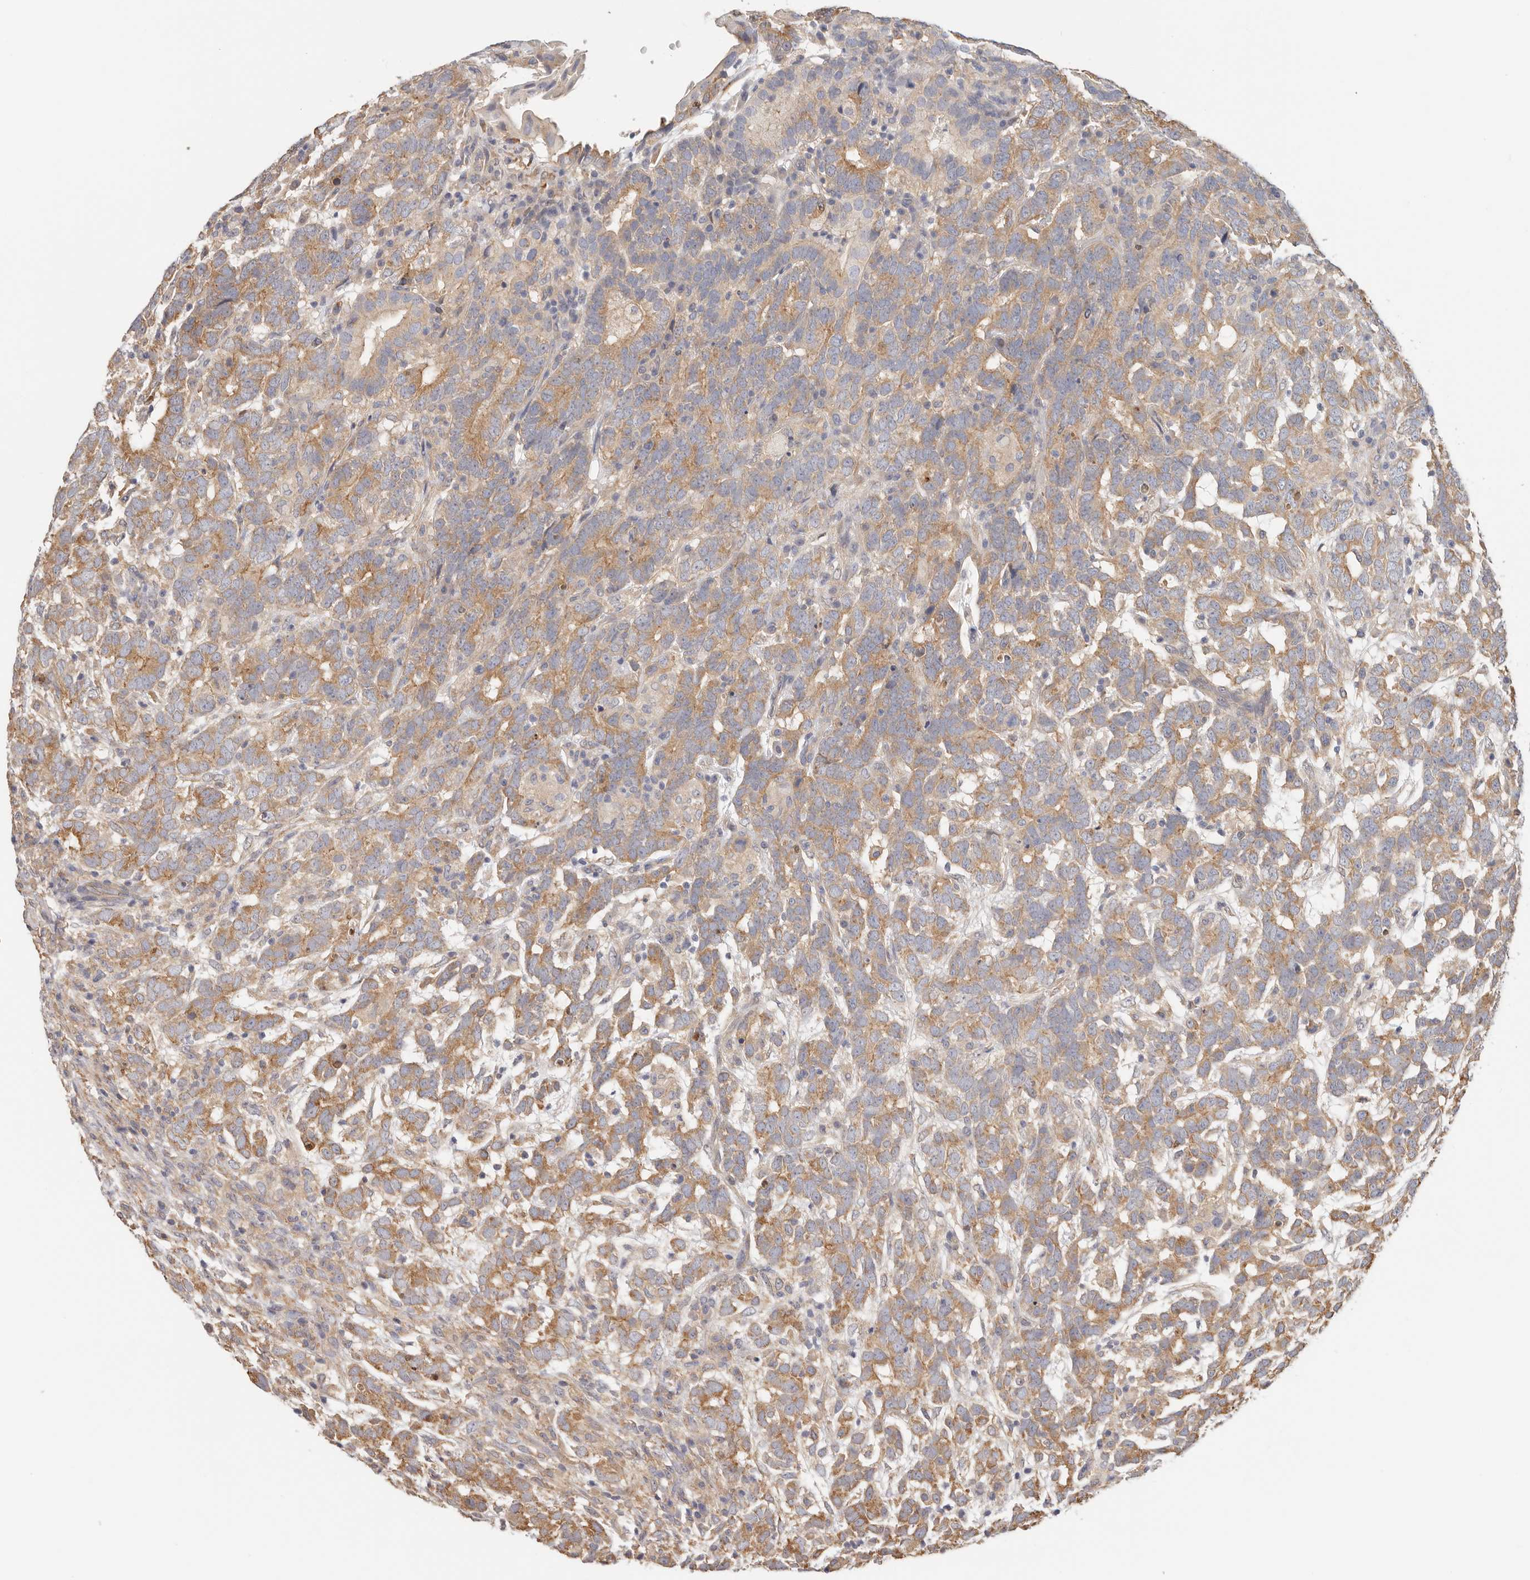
{"staining": {"intensity": "moderate", "quantity": ">75%", "location": "cytoplasmic/membranous"}, "tissue": "testis cancer", "cell_type": "Tumor cells", "image_type": "cancer", "snomed": [{"axis": "morphology", "description": "Carcinoma, Embryonal, NOS"}, {"axis": "topography", "description": "Testis"}], "caption": "This histopathology image reveals immunohistochemistry (IHC) staining of human embryonal carcinoma (testis), with medium moderate cytoplasmic/membranous expression in about >75% of tumor cells.", "gene": "AFDN", "patient": {"sex": "male", "age": 26}}